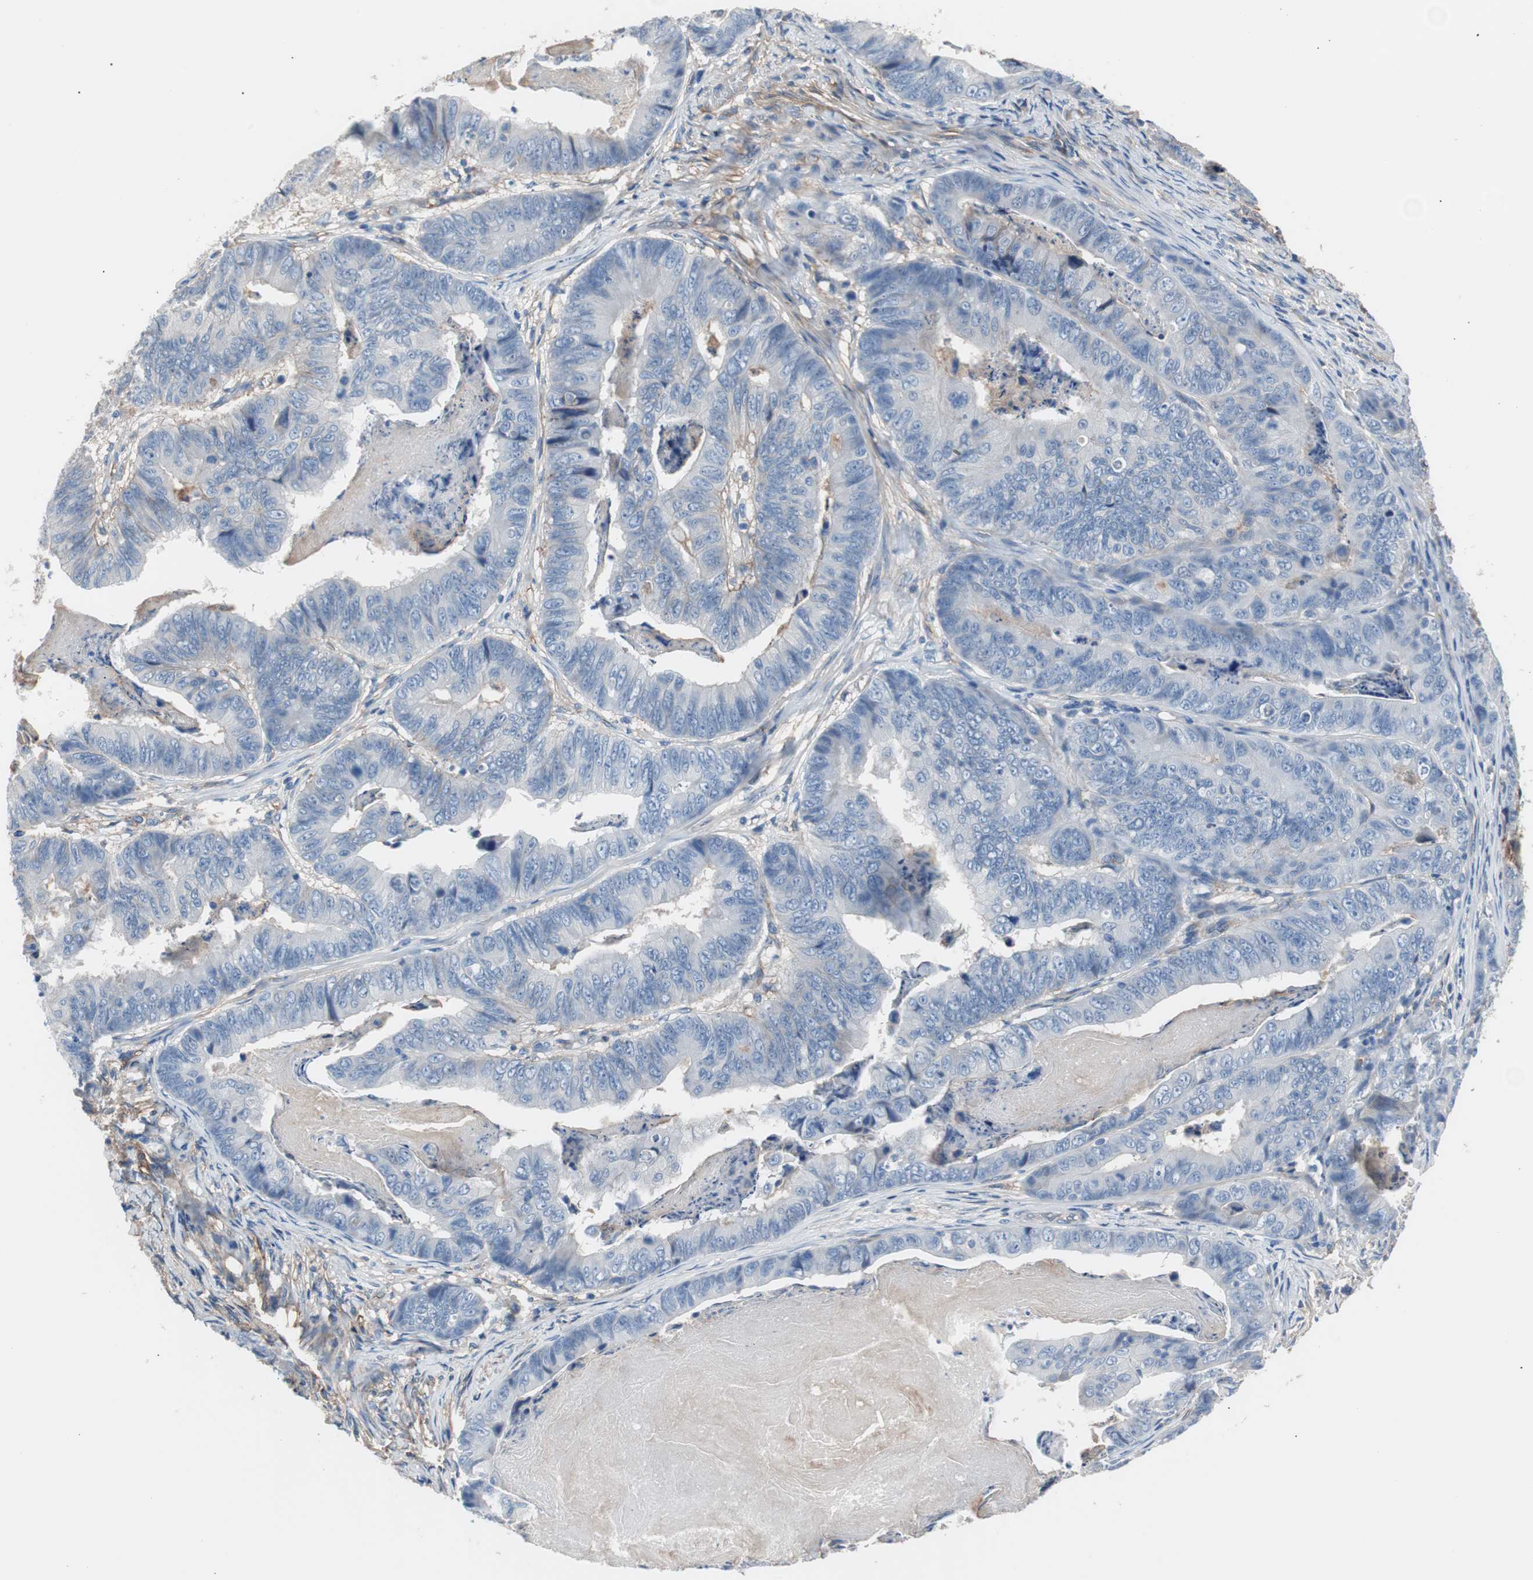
{"staining": {"intensity": "negative", "quantity": "none", "location": "none"}, "tissue": "stomach cancer", "cell_type": "Tumor cells", "image_type": "cancer", "snomed": [{"axis": "morphology", "description": "Adenocarcinoma, NOS"}, {"axis": "topography", "description": "Stomach, lower"}], "caption": "Immunohistochemical staining of human stomach adenocarcinoma displays no significant expression in tumor cells.", "gene": "CD81", "patient": {"sex": "male", "age": 77}}